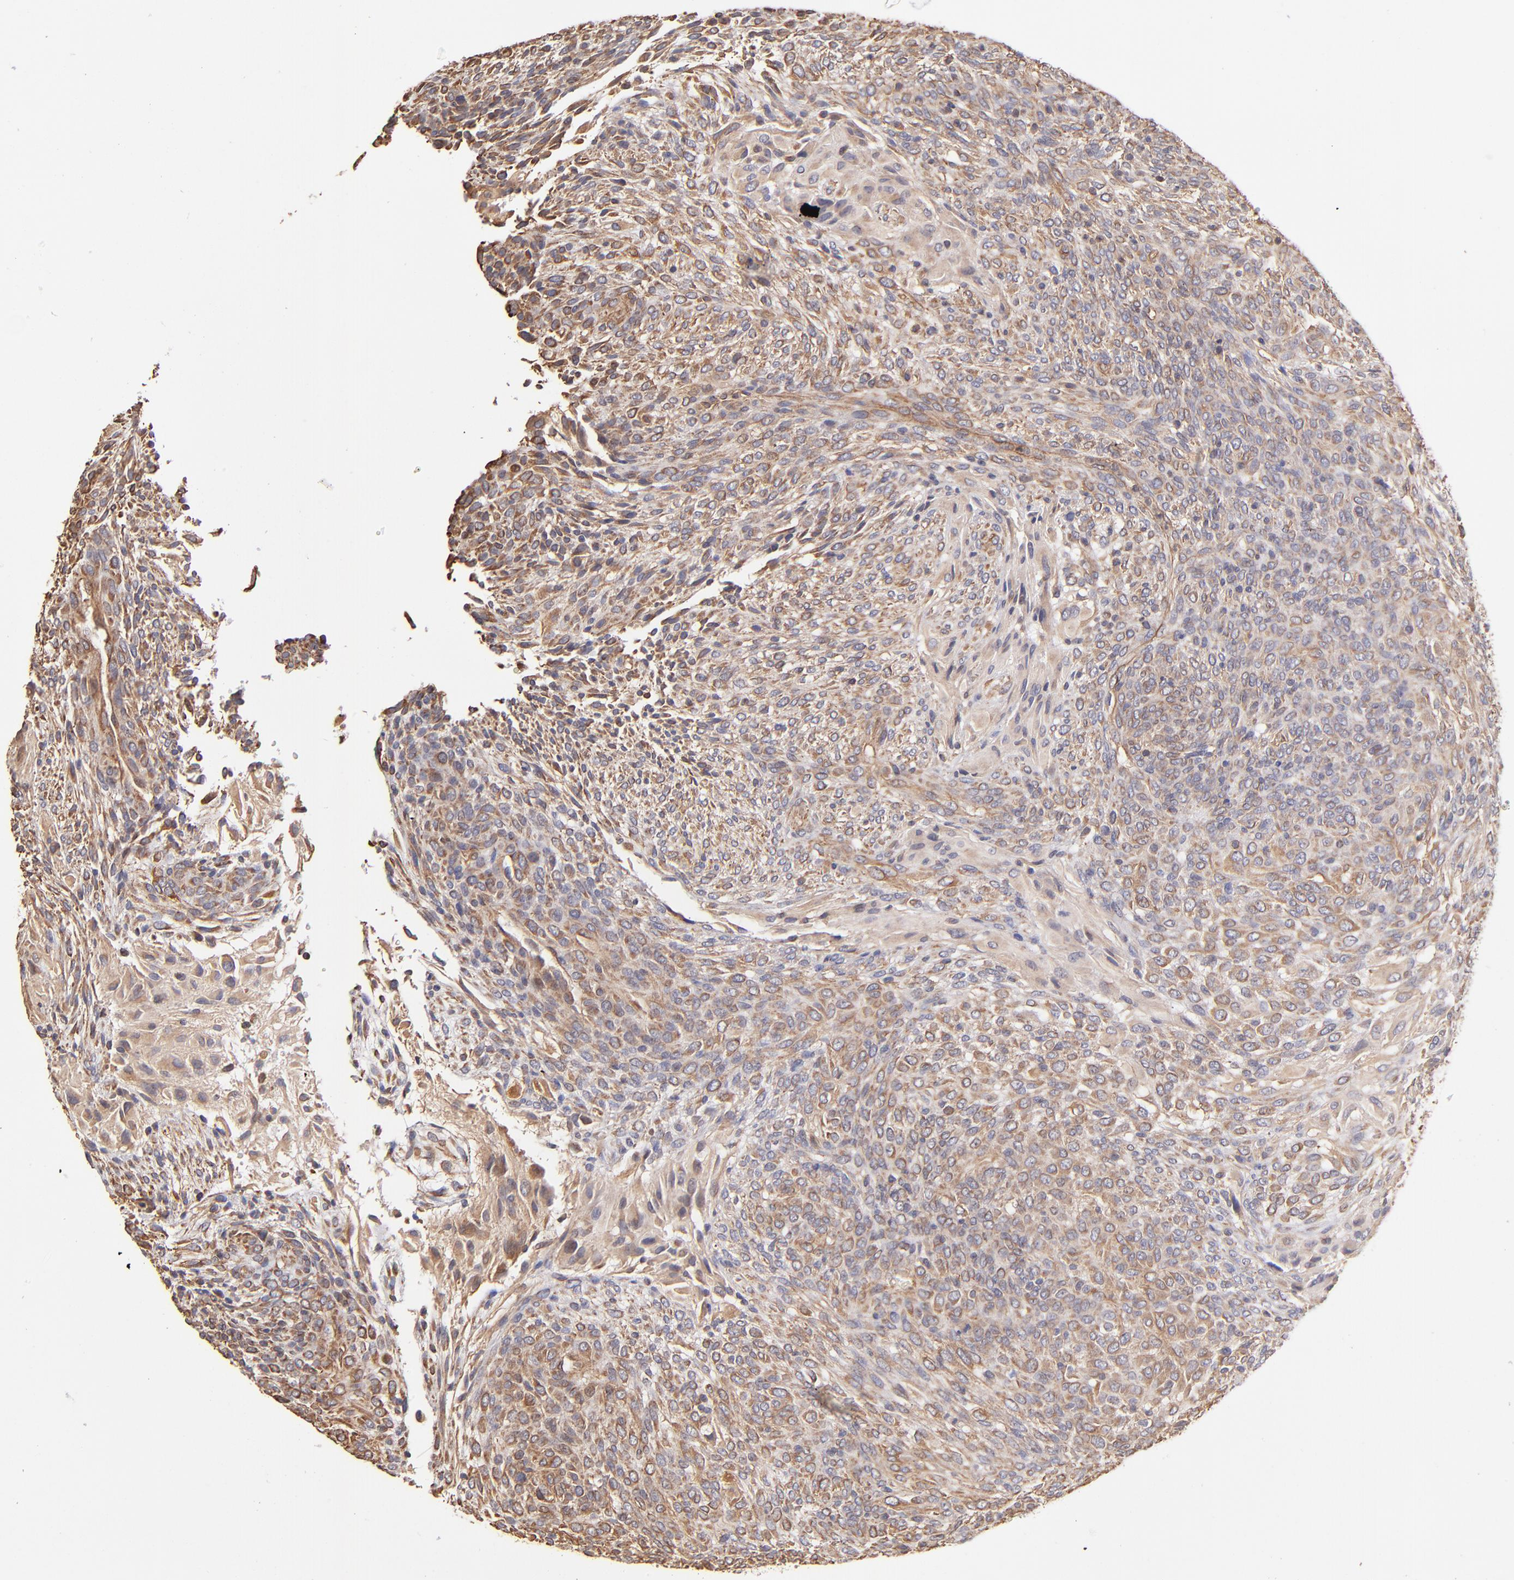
{"staining": {"intensity": "moderate", "quantity": ">75%", "location": "cytoplasmic/membranous"}, "tissue": "glioma", "cell_type": "Tumor cells", "image_type": "cancer", "snomed": [{"axis": "morphology", "description": "Glioma, malignant, High grade"}, {"axis": "topography", "description": "Cerebral cortex"}], "caption": "A brown stain labels moderate cytoplasmic/membranous positivity of a protein in high-grade glioma (malignant) tumor cells. Using DAB (brown) and hematoxylin (blue) stains, captured at high magnification using brightfield microscopy.", "gene": "ABCC1", "patient": {"sex": "female", "age": 55}}